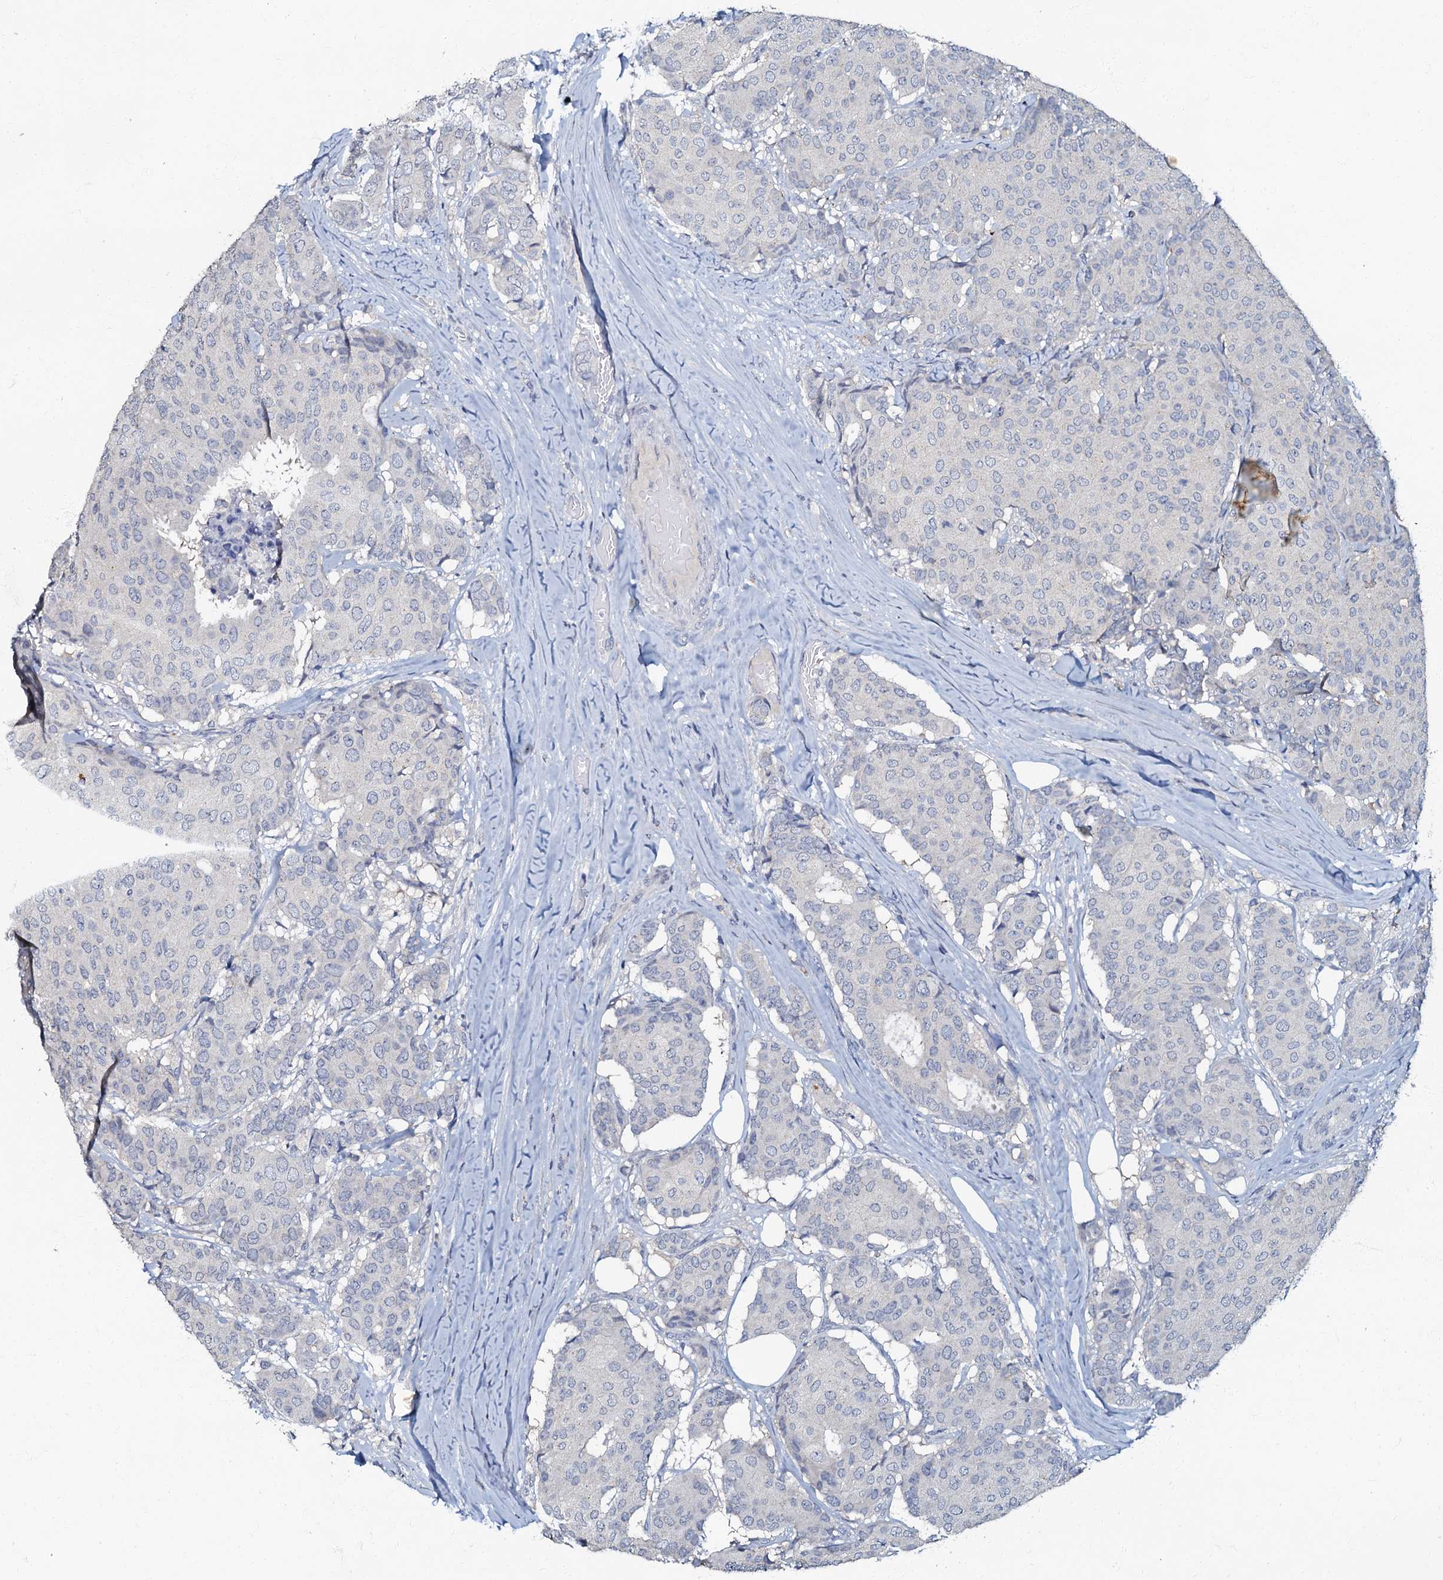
{"staining": {"intensity": "negative", "quantity": "none", "location": "none"}, "tissue": "breast cancer", "cell_type": "Tumor cells", "image_type": "cancer", "snomed": [{"axis": "morphology", "description": "Duct carcinoma"}, {"axis": "topography", "description": "Breast"}], "caption": "Immunohistochemical staining of human breast cancer (intraductal carcinoma) displays no significant expression in tumor cells.", "gene": "OLAH", "patient": {"sex": "female", "age": 75}}